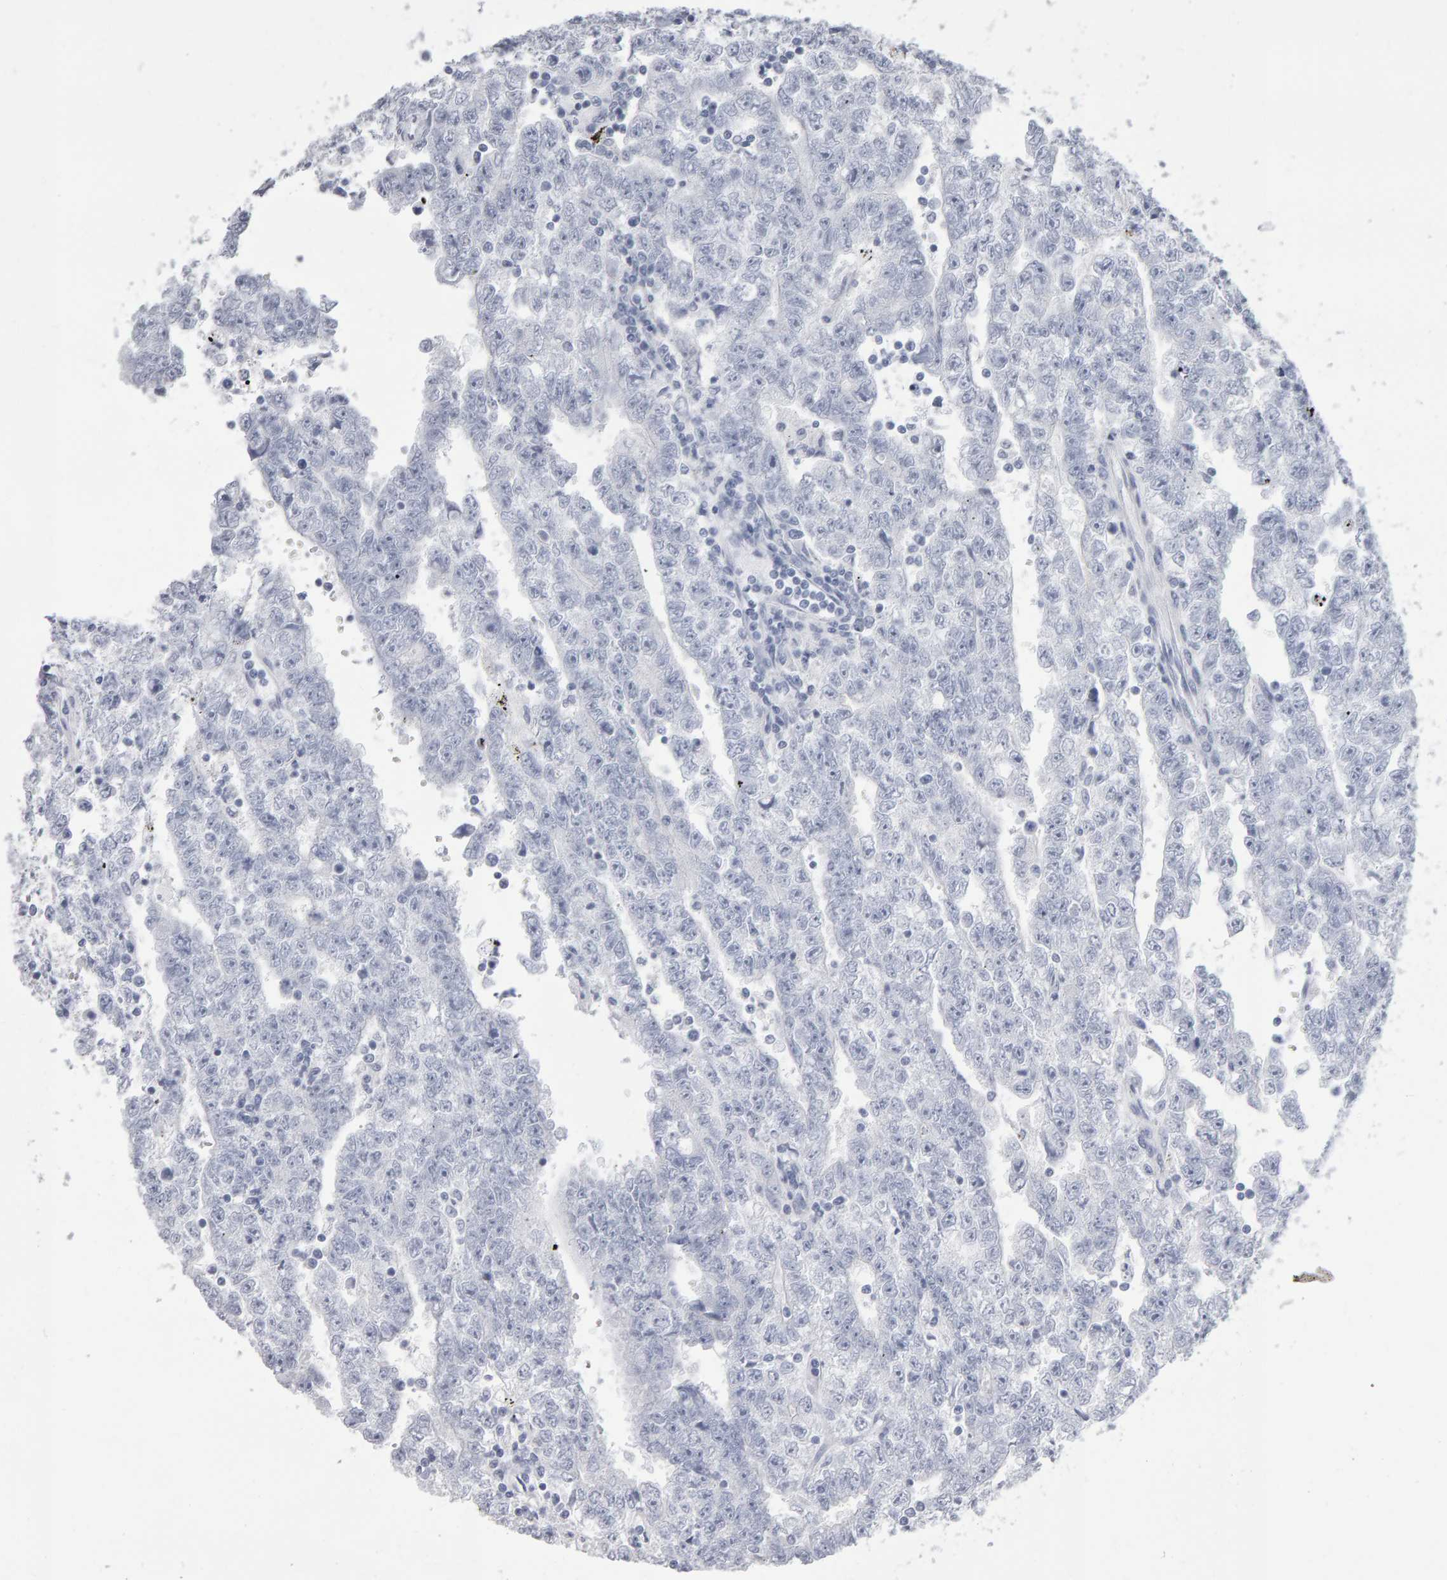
{"staining": {"intensity": "negative", "quantity": "none", "location": "none"}, "tissue": "testis cancer", "cell_type": "Tumor cells", "image_type": "cancer", "snomed": [{"axis": "morphology", "description": "Carcinoma, Embryonal, NOS"}, {"axis": "topography", "description": "Testis"}], "caption": "Immunohistochemical staining of testis cancer displays no significant expression in tumor cells.", "gene": "NCDN", "patient": {"sex": "male", "age": 25}}